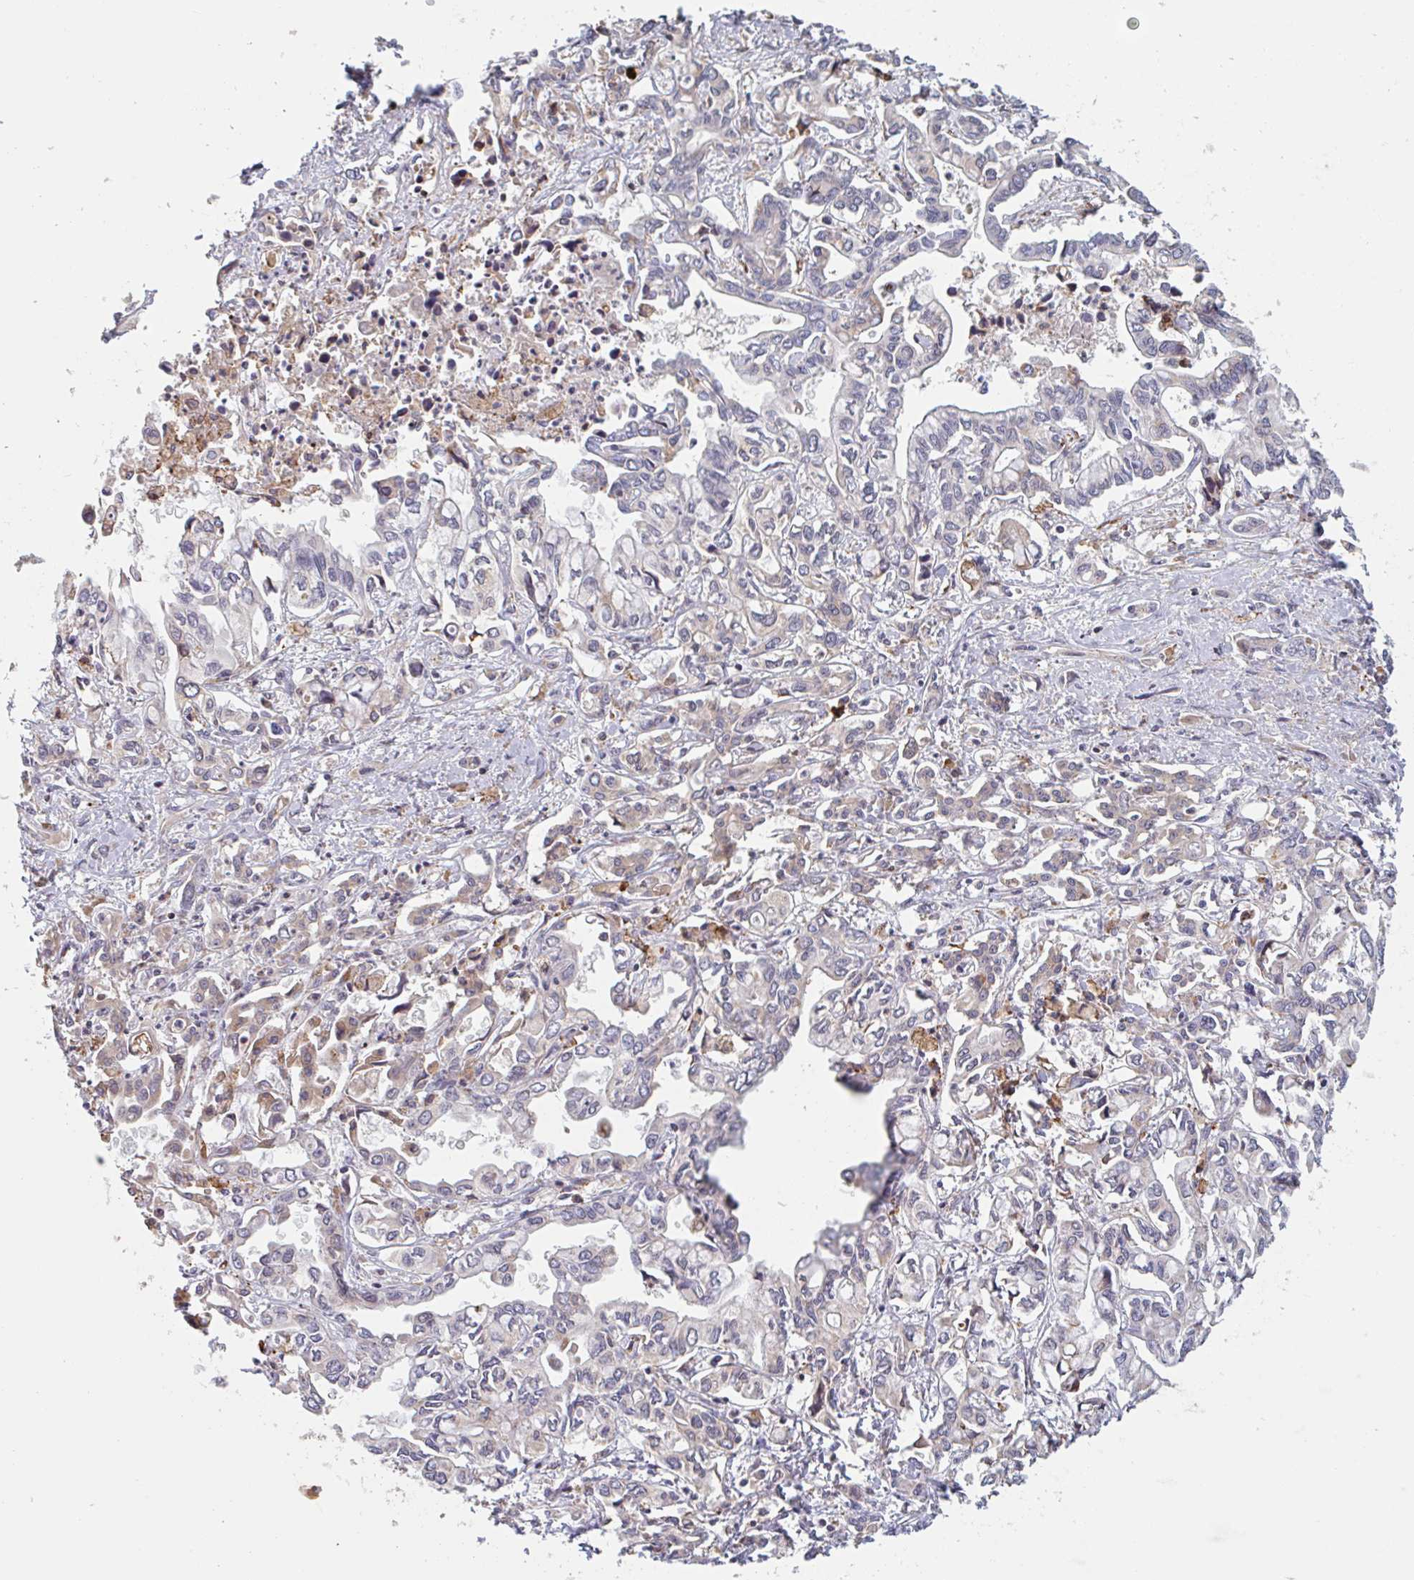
{"staining": {"intensity": "negative", "quantity": "none", "location": "none"}, "tissue": "liver cancer", "cell_type": "Tumor cells", "image_type": "cancer", "snomed": [{"axis": "morphology", "description": "Cholangiocarcinoma"}, {"axis": "topography", "description": "Liver"}], "caption": "Tumor cells are negative for brown protein staining in liver cholangiocarcinoma.", "gene": "NUB1", "patient": {"sex": "female", "age": 64}}